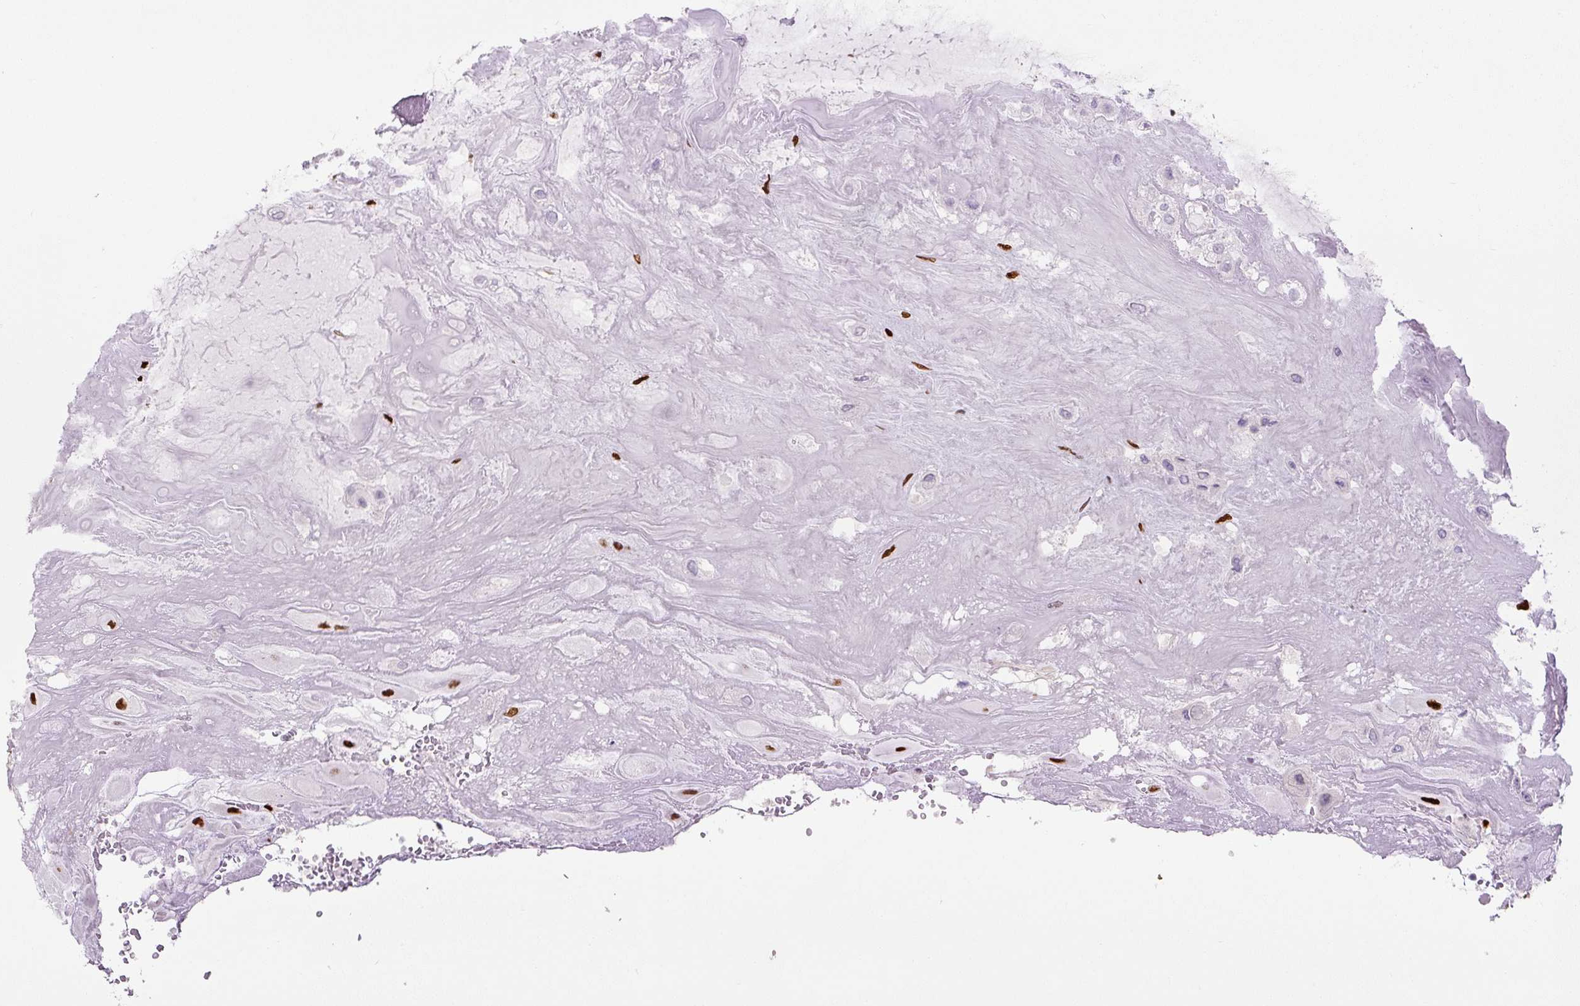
{"staining": {"intensity": "negative", "quantity": "none", "location": "none"}, "tissue": "placenta", "cell_type": "Decidual cells", "image_type": "normal", "snomed": [{"axis": "morphology", "description": "Normal tissue, NOS"}, {"axis": "topography", "description": "Placenta"}], "caption": "Histopathology image shows no significant protein positivity in decidual cells of benign placenta.", "gene": "ZEB1", "patient": {"sex": "female", "age": 32}}